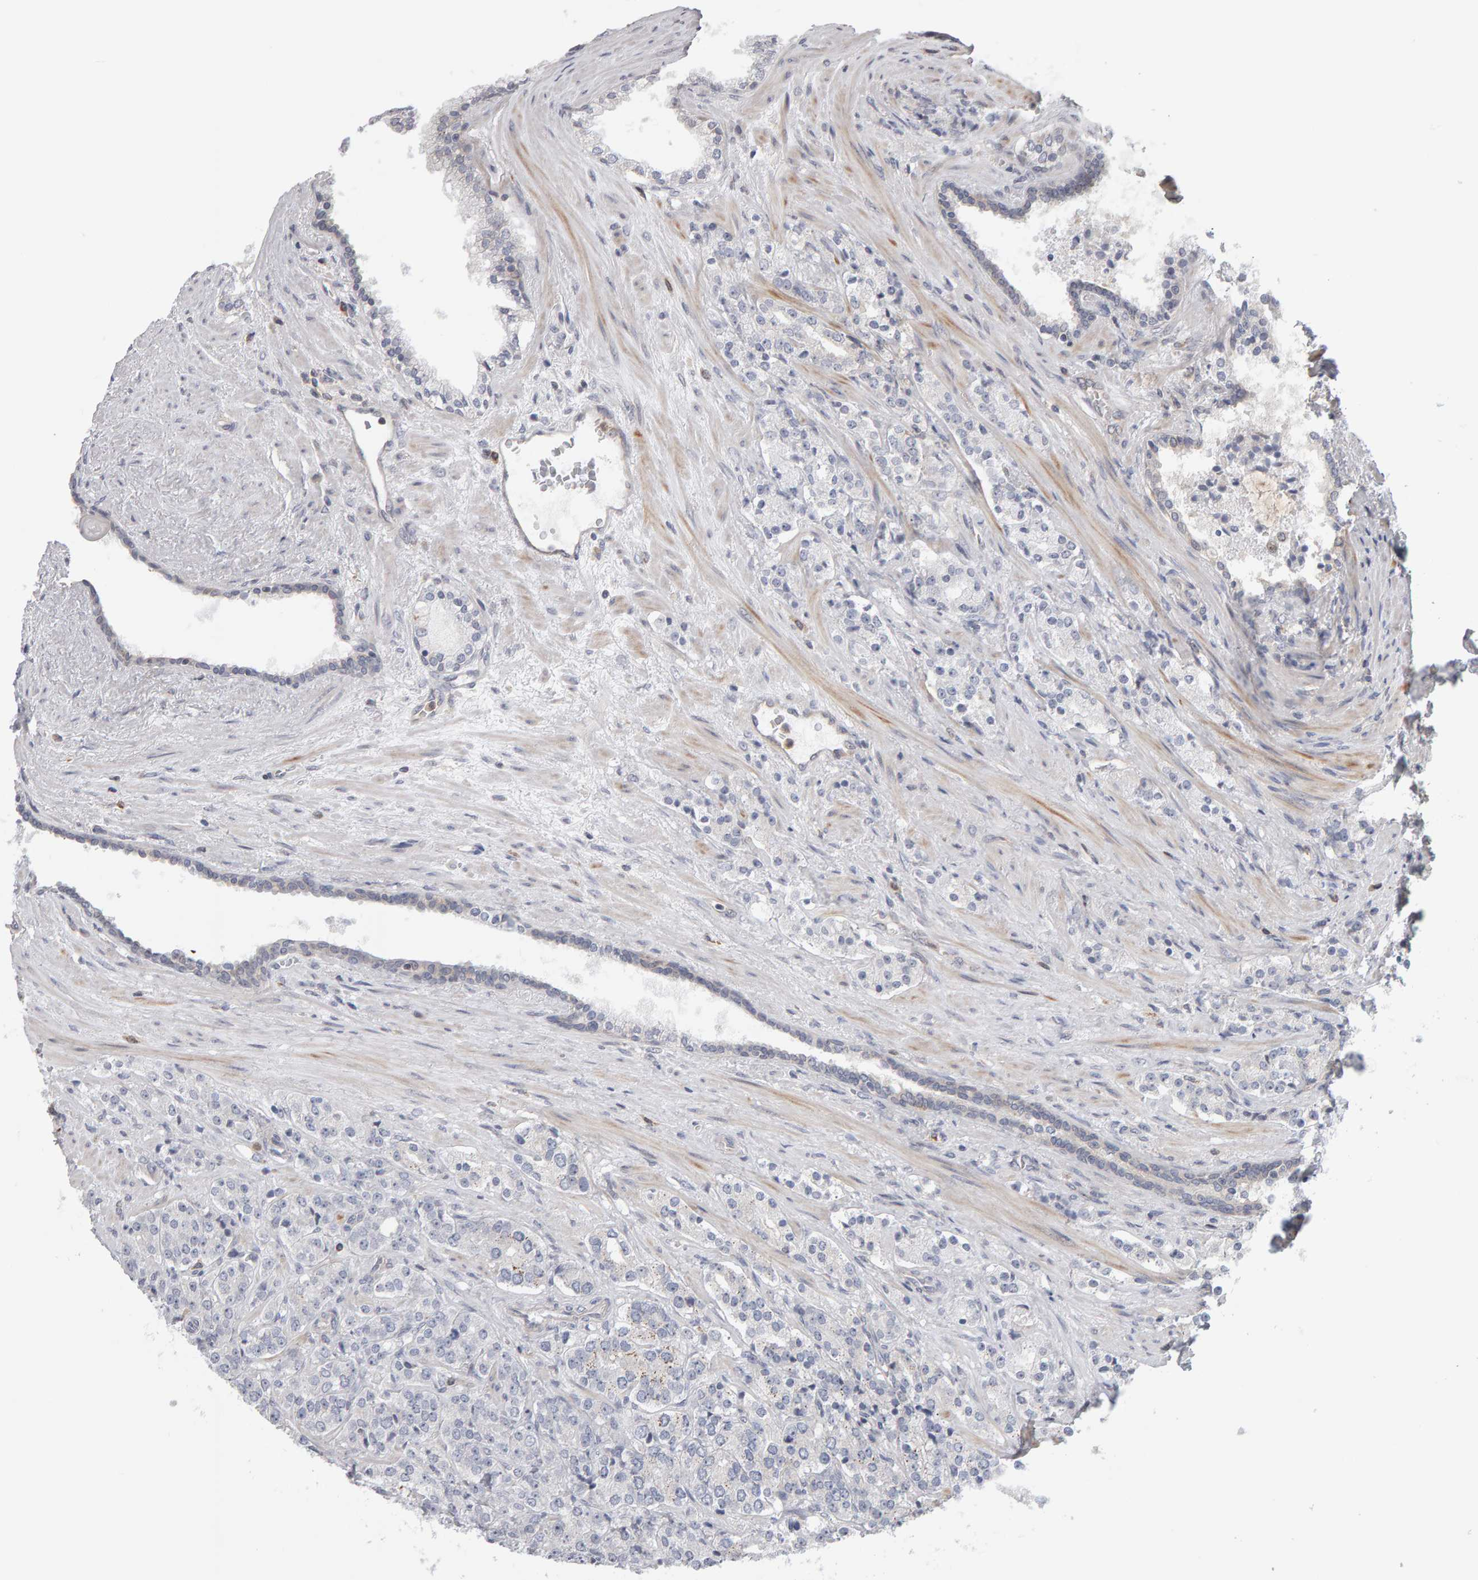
{"staining": {"intensity": "negative", "quantity": "none", "location": "none"}, "tissue": "prostate cancer", "cell_type": "Tumor cells", "image_type": "cancer", "snomed": [{"axis": "morphology", "description": "Adenocarcinoma, High grade"}, {"axis": "topography", "description": "Prostate"}], "caption": "There is no significant staining in tumor cells of high-grade adenocarcinoma (prostate).", "gene": "MSRA", "patient": {"sex": "male", "age": 71}}